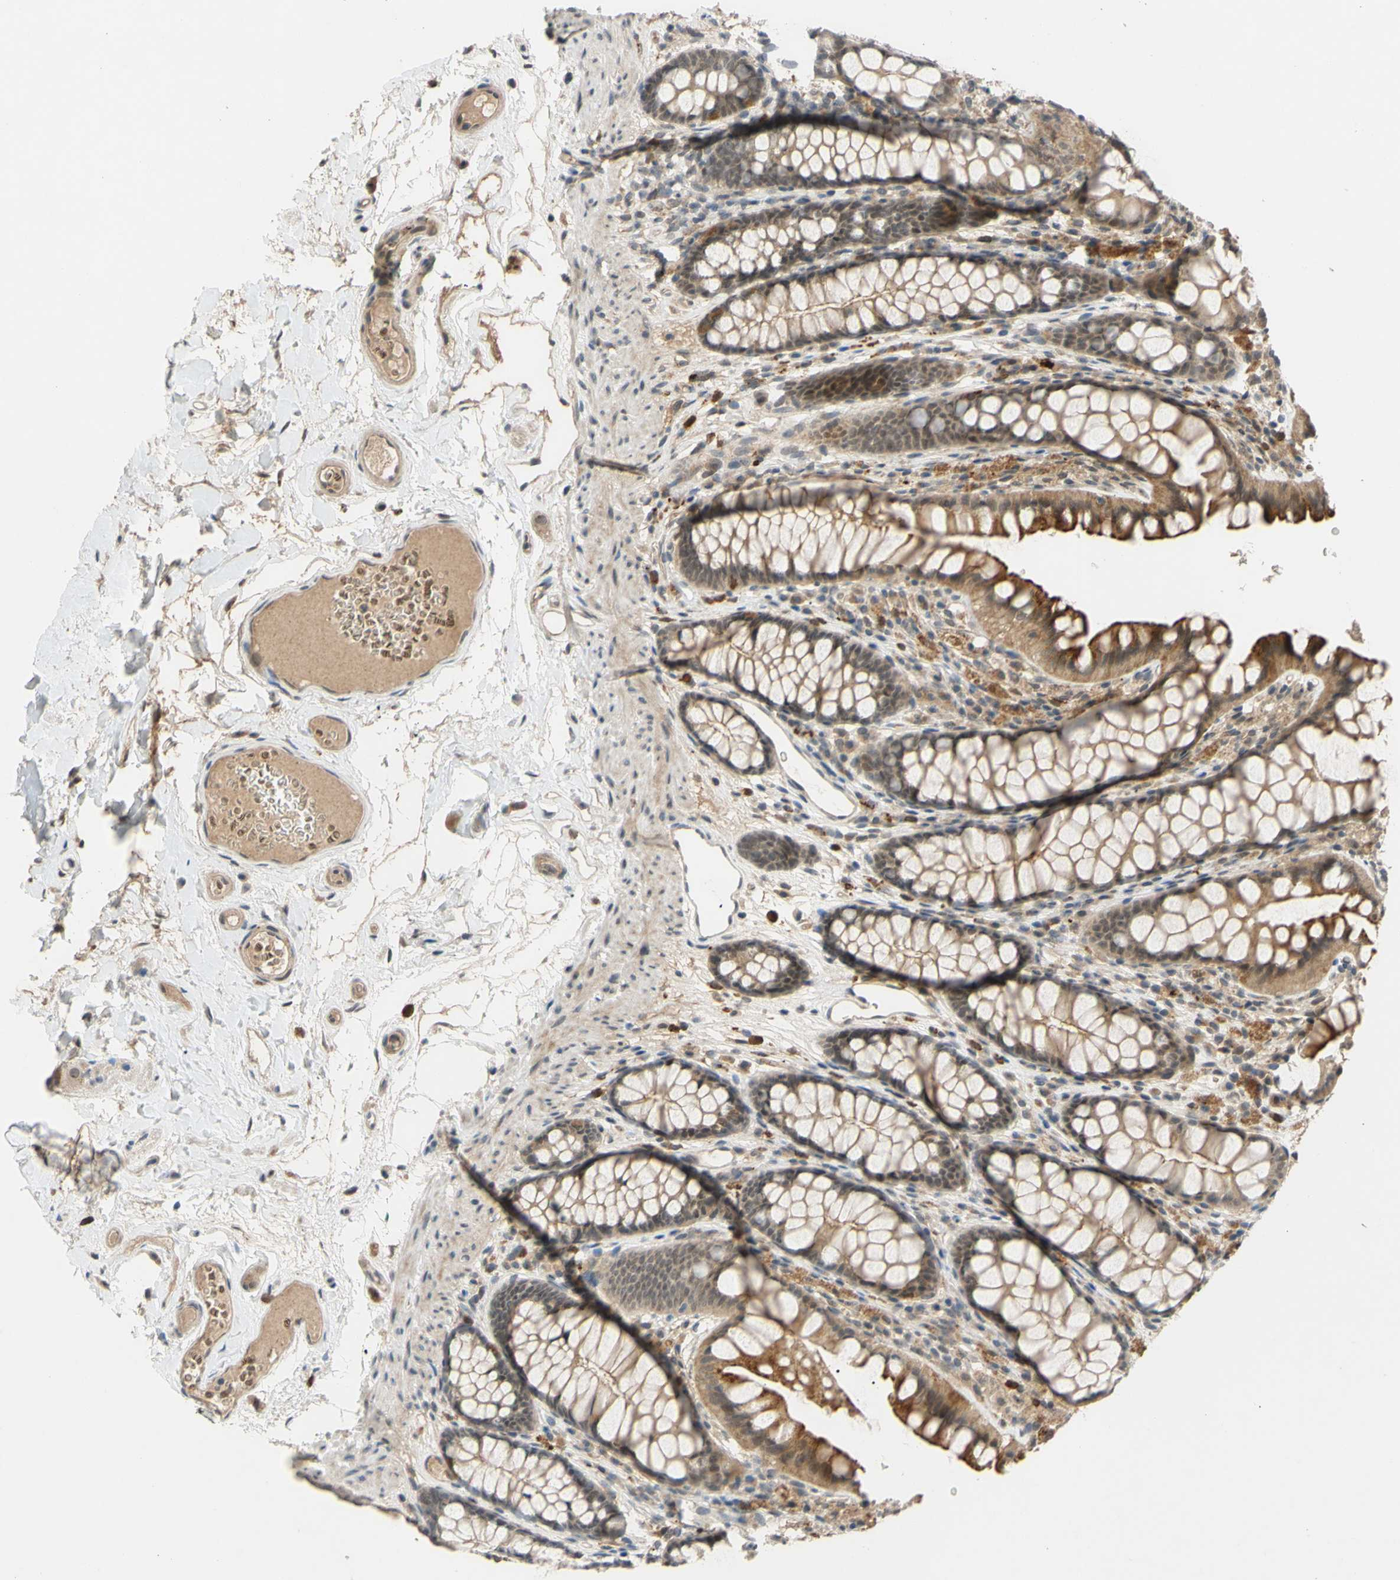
{"staining": {"intensity": "weak", "quantity": "25%-75%", "location": "cytoplasmic/membranous"}, "tissue": "colon", "cell_type": "Endothelial cells", "image_type": "normal", "snomed": [{"axis": "morphology", "description": "Normal tissue, NOS"}, {"axis": "topography", "description": "Colon"}], "caption": "Immunohistochemistry image of normal human colon stained for a protein (brown), which reveals low levels of weak cytoplasmic/membranous staining in about 25%-75% of endothelial cells.", "gene": "ALK", "patient": {"sex": "female", "age": 55}}